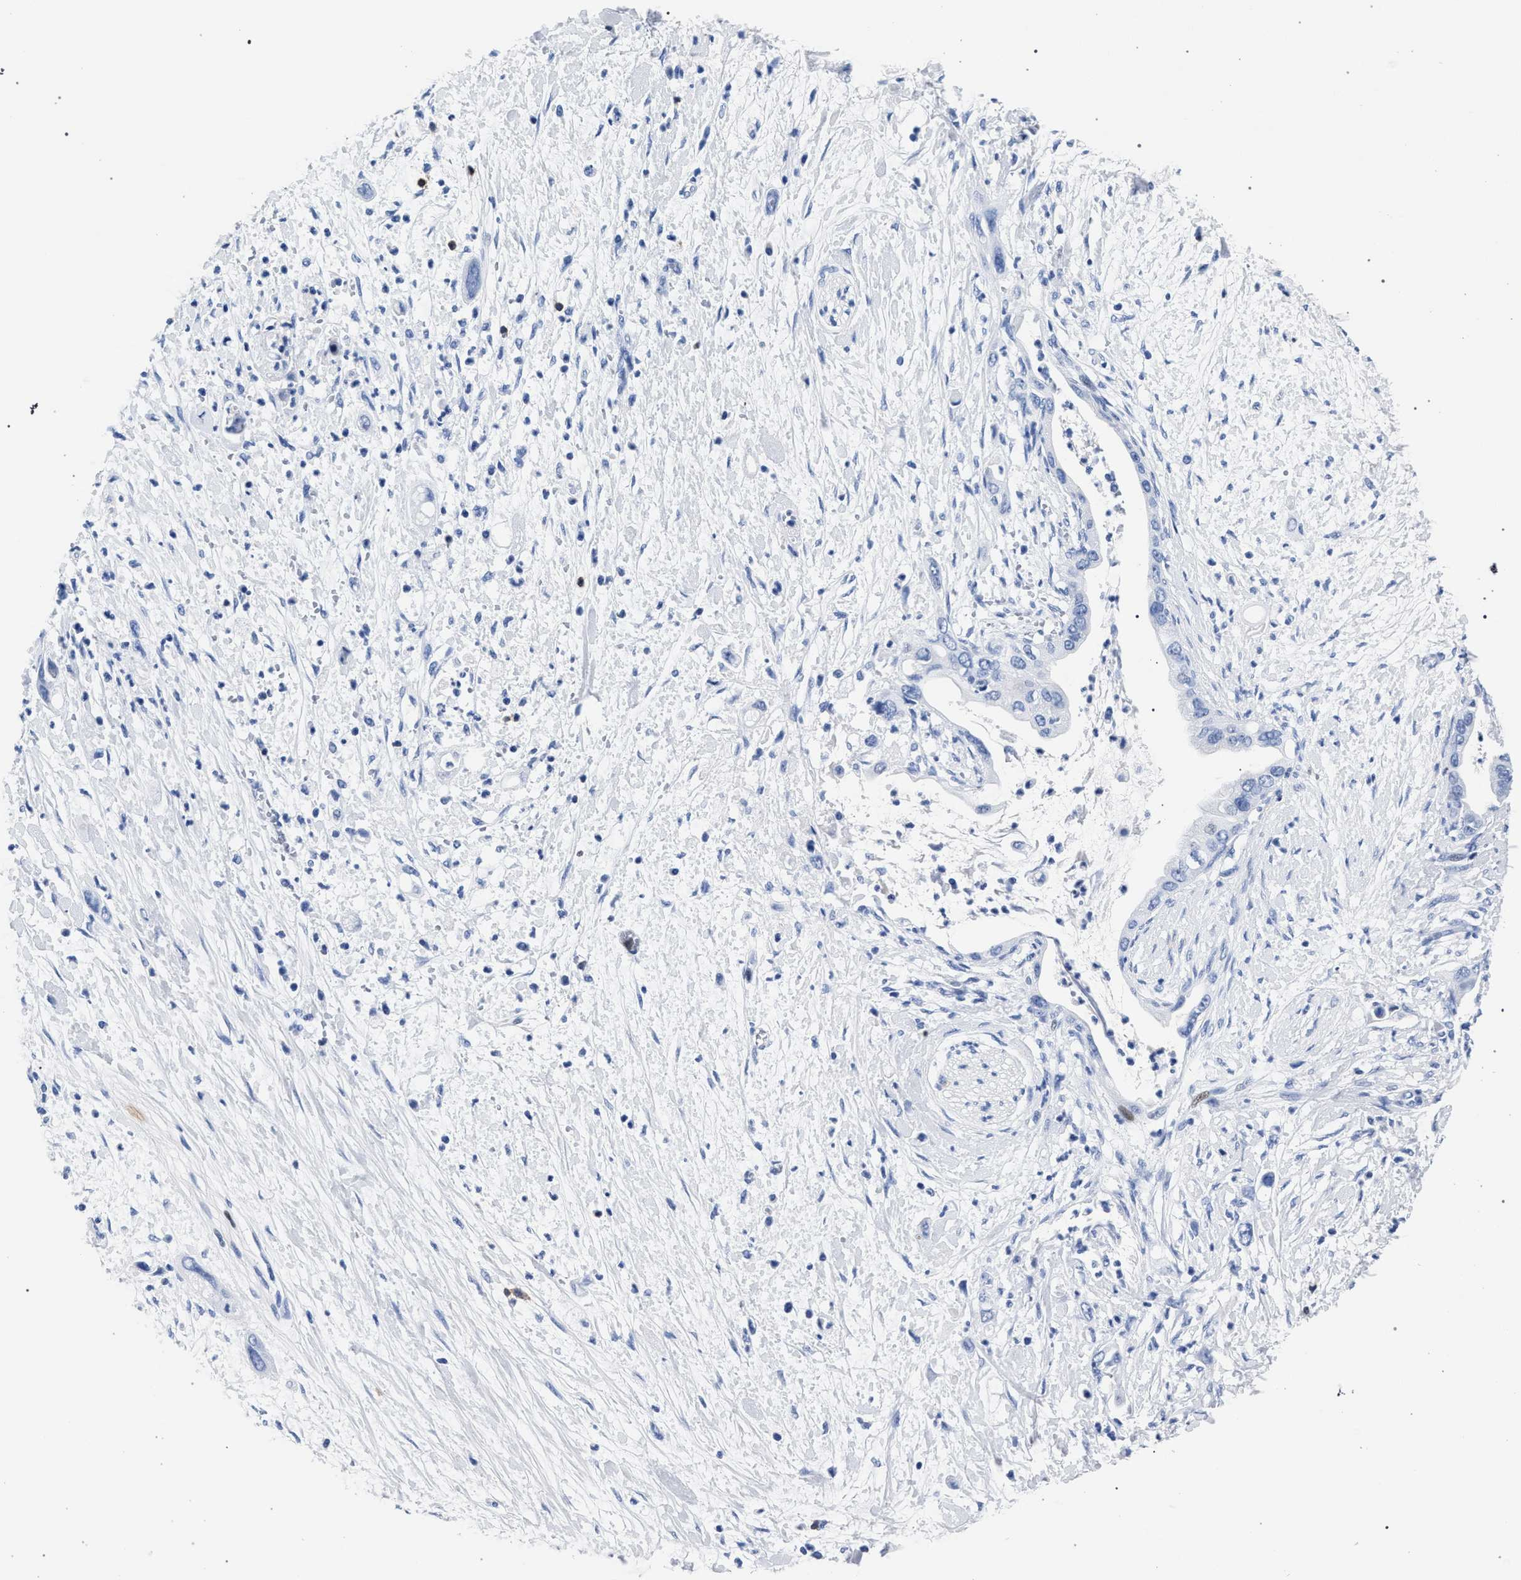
{"staining": {"intensity": "negative", "quantity": "none", "location": "none"}, "tissue": "pancreatic cancer", "cell_type": "Tumor cells", "image_type": "cancer", "snomed": [{"axis": "morphology", "description": "Adenocarcinoma, NOS"}, {"axis": "topography", "description": "Pancreas"}], "caption": "Immunohistochemical staining of human adenocarcinoma (pancreatic) shows no significant positivity in tumor cells.", "gene": "KLRK1", "patient": {"sex": "male", "age": 55}}